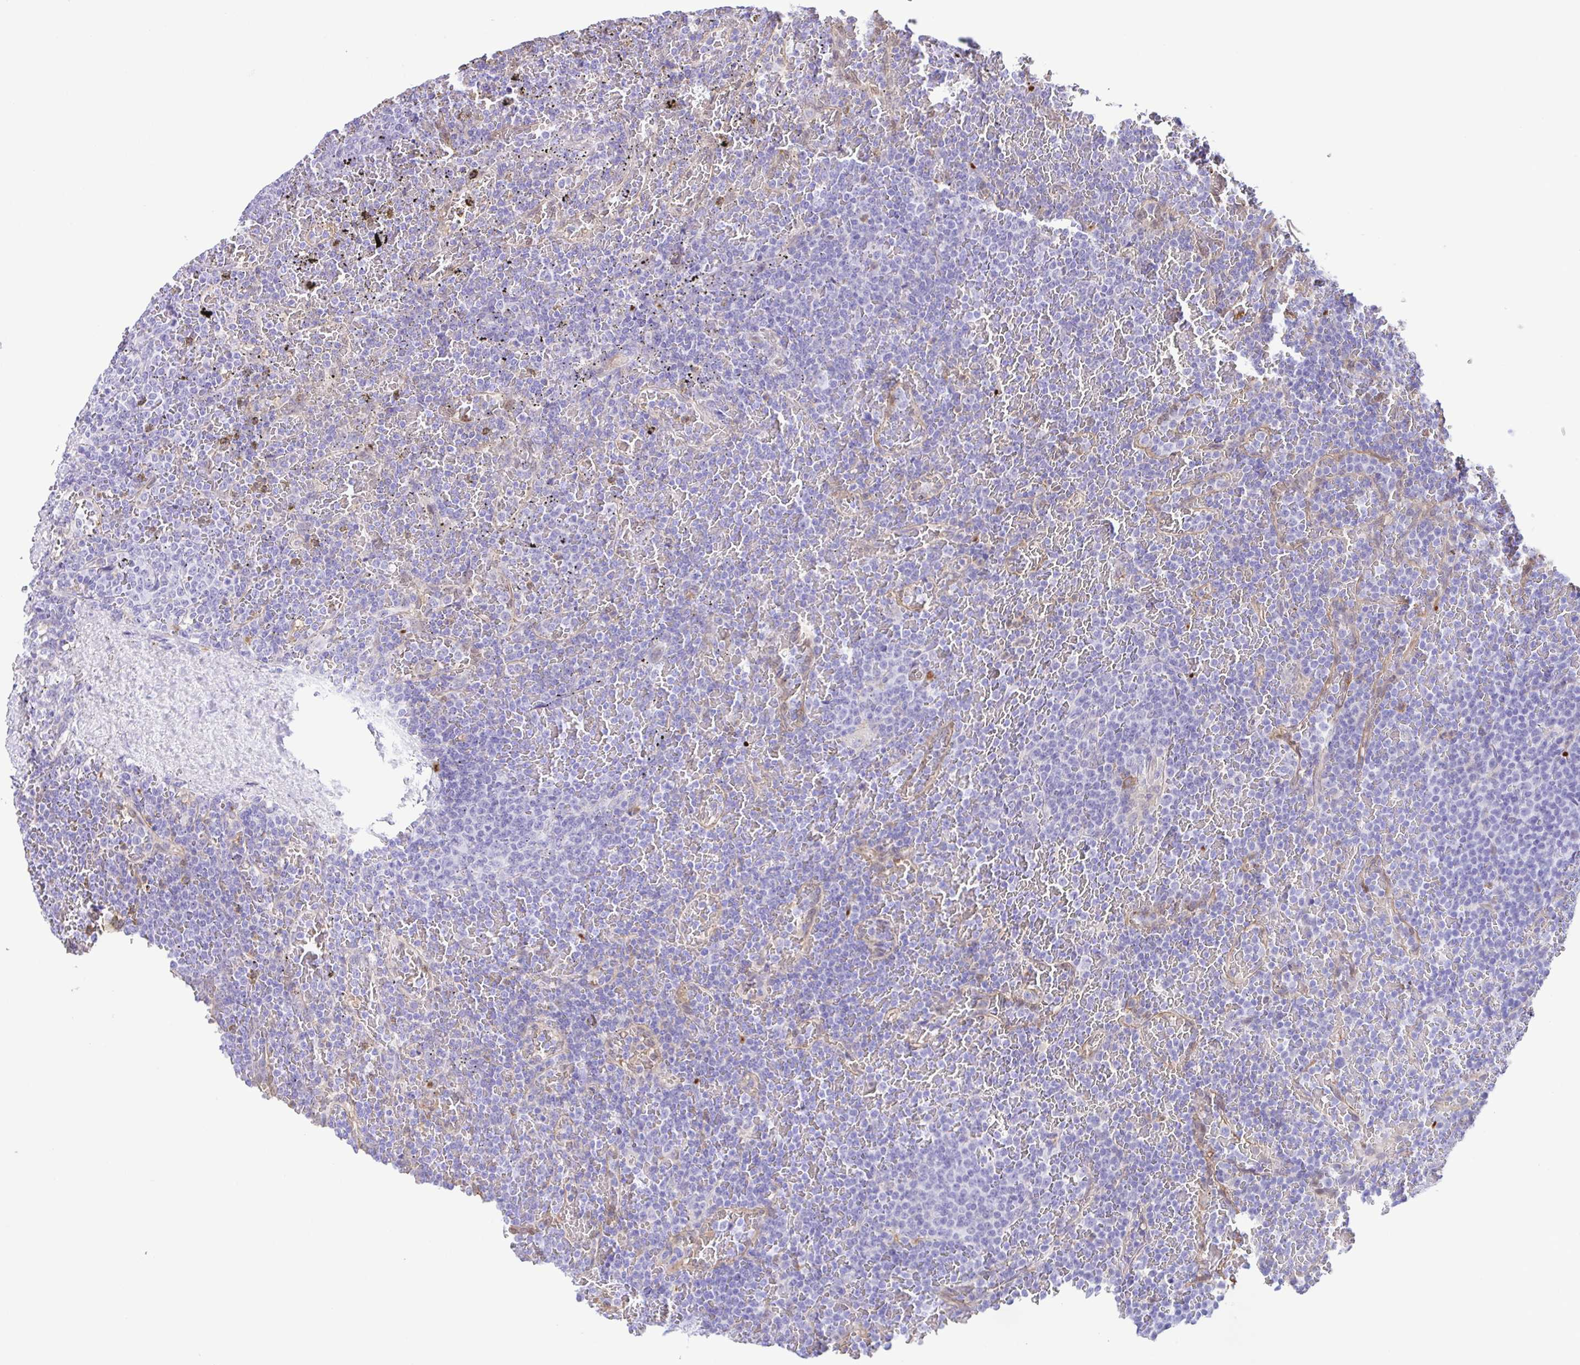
{"staining": {"intensity": "negative", "quantity": "none", "location": "none"}, "tissue": "lymphoma", "cell_type": "Tumor cells", "image_type": "cancer", "snomed": [{"axis": "morphology", "description": "Malignant lymphoma, non-Hodgkin's type, Low grade"}, {"axis": "topography", "description": "Spleen"}], "caption": "The immunohistochemistry image has no significant positivity in tumor cells of low-grade malignant lymphoma, non-Hodgkin's type tissue.", "gene": "GPR17", "patient": {"sex": "female", "age": 77}}